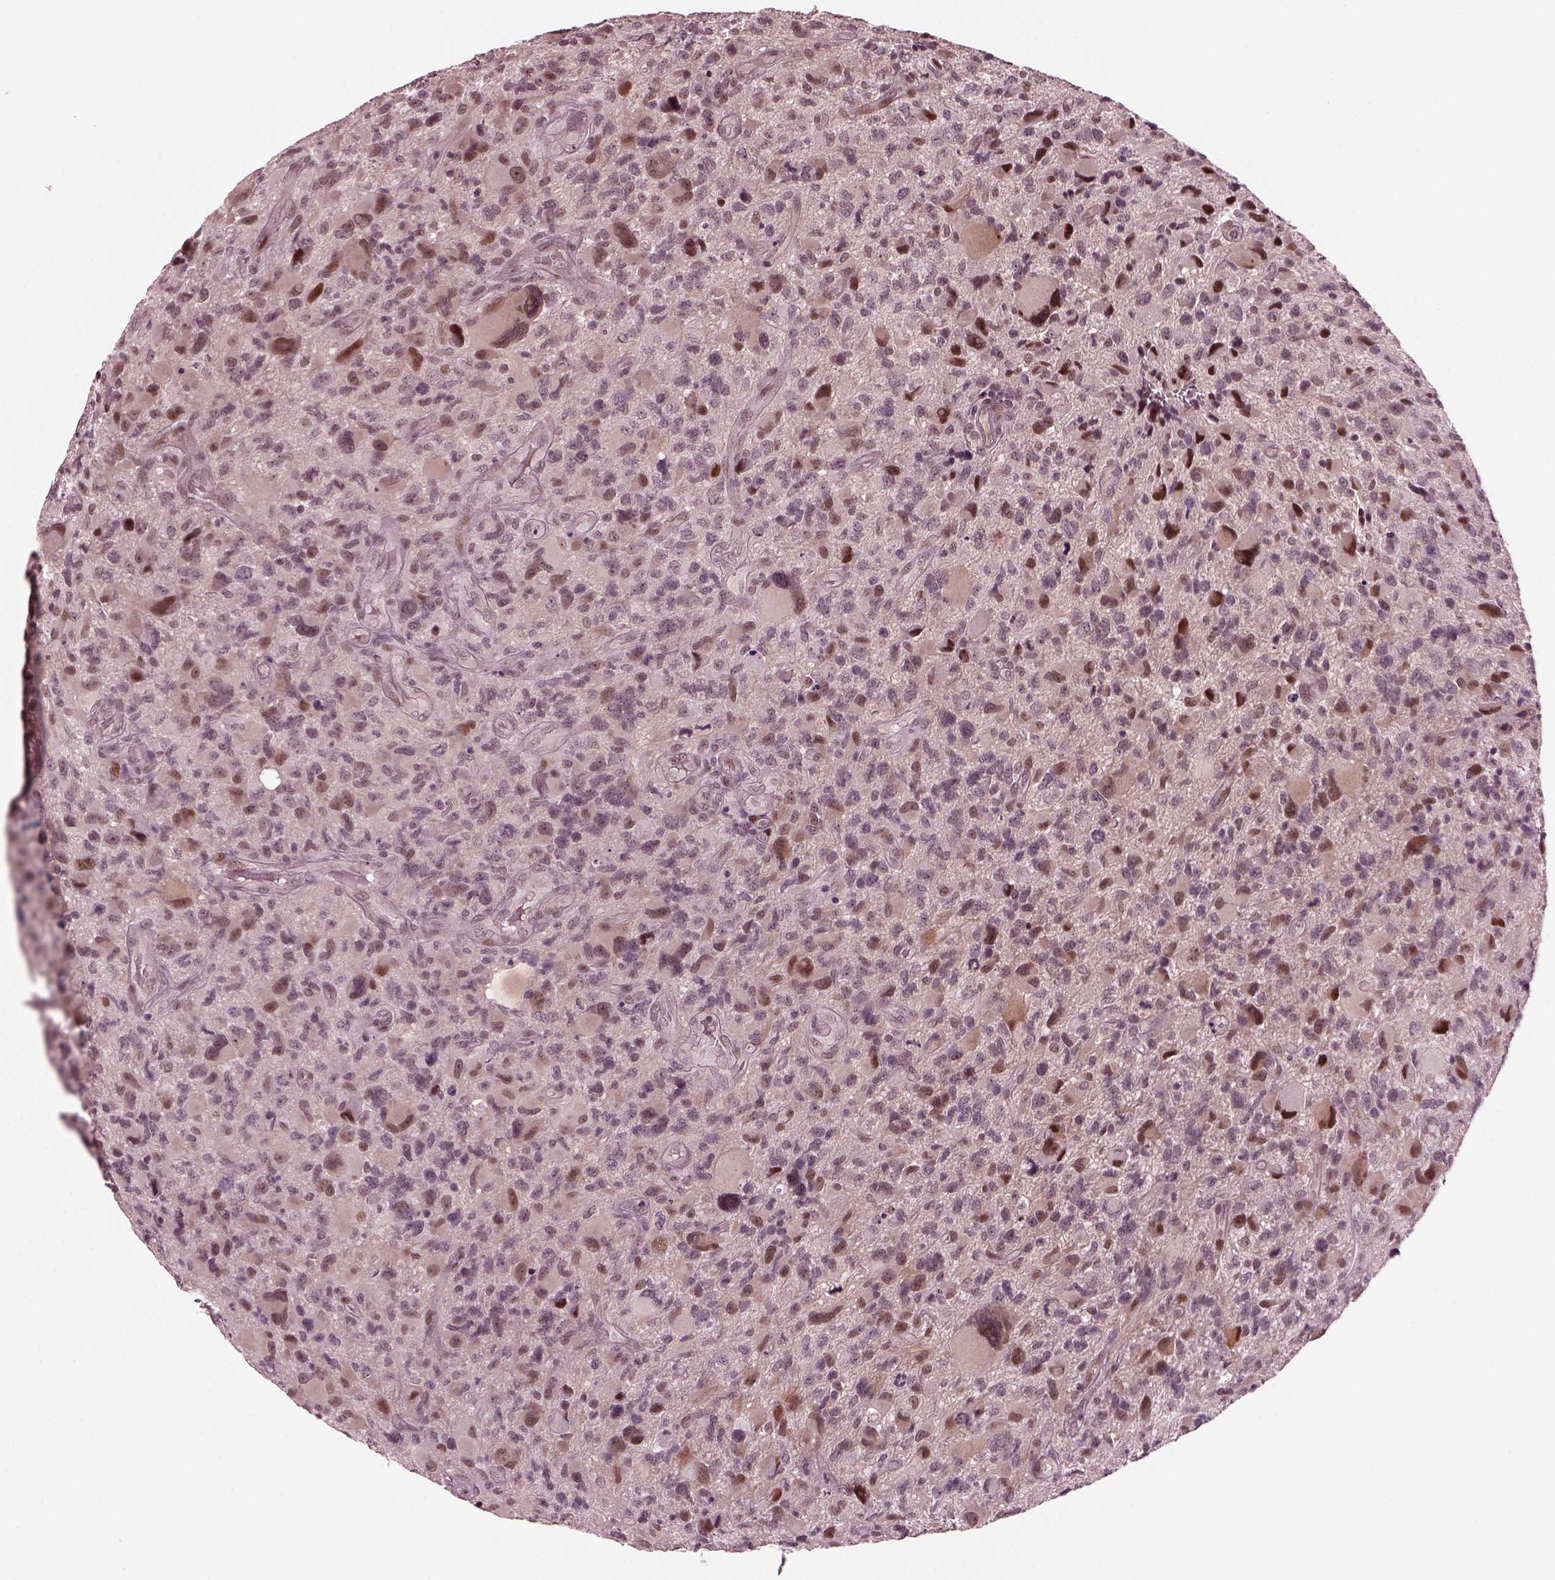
{"staining": {"intensity": "moderate", "quantity": "<25%", "location": "nuclear"}, "tissue": "glioma", "cell_type": "Tumor cells", "image_type": "cancer", "snomed": [{"axis": "morphology", "description": "Glioma, malignant, NOS"}, {"axis": "morphology", "description": "Glioma, malignant, High grade"}, {"axis": "topography", "description": "Brain"}], "caption": "Glioma was stained to show a protein in brown. There is low levels of moderate nuclear expression in about <25% of tumor cells. The protein of interest is stained brown, and the nuclei are stained in blue (DAB (3,3'-diaminobenzidine) IHC with brightfield microscopy, high magnification).", "gene": "TRIB3", "patient": {"sex": "female", "age": 71}}